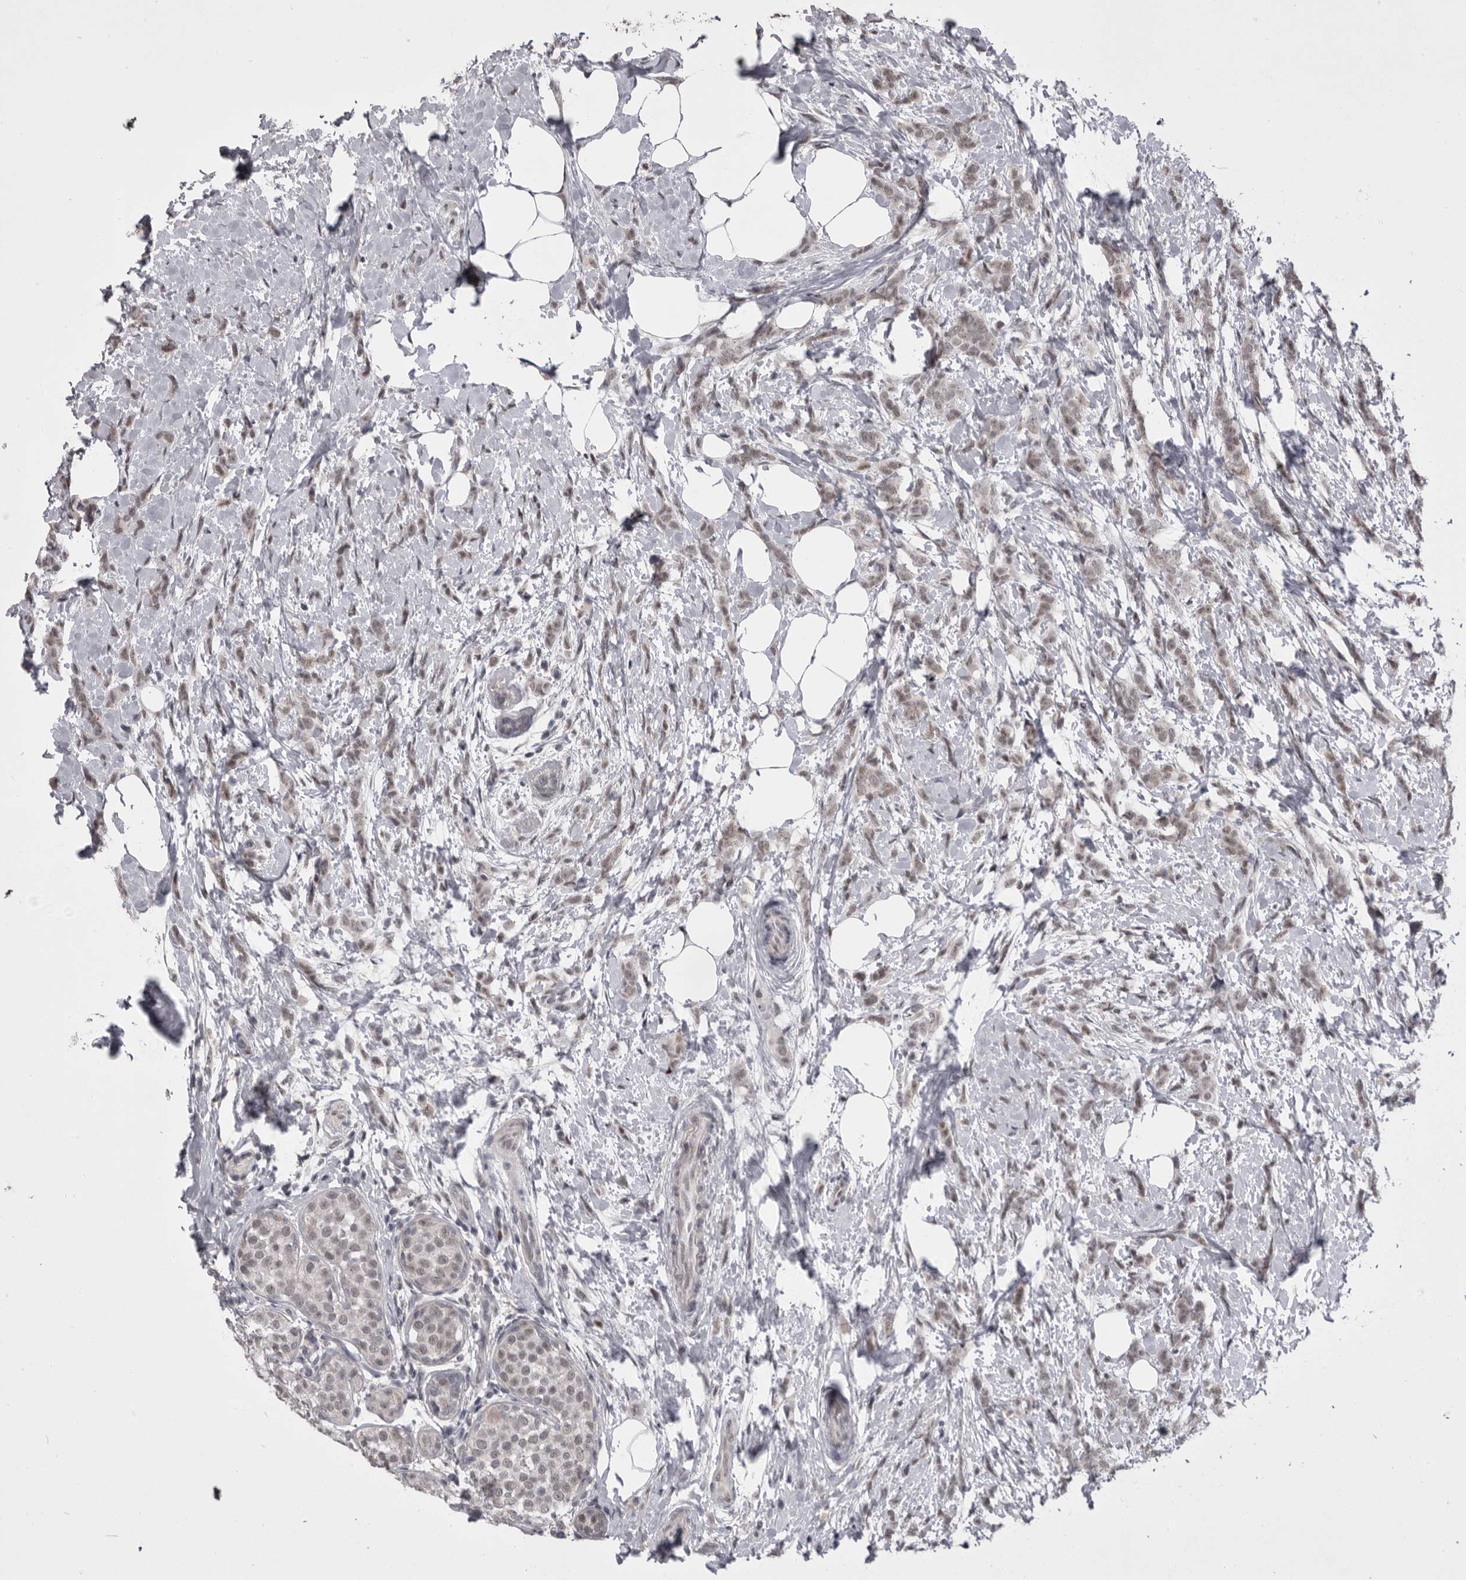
{"staining": {"intensity": "weak", "quantity": "<25%", "location": "nuclear"}, "tissue": "breast cancer", "cell_type": "Tumor cells", "image_type": "cancer", "snomed": [{"axis": "morphology", "description": "Lobular carcinoma, in situ"}, {"axis": "morphology", "description": "Lobular carcinoma"}, {"axis": "topography", "description": "Breast"}], "caption": "IHC of human breast lobular carcinoma shows no staining in tumor cells.", "gene": "PRPF3", "patient": {"sex": "female", "age": 41}}